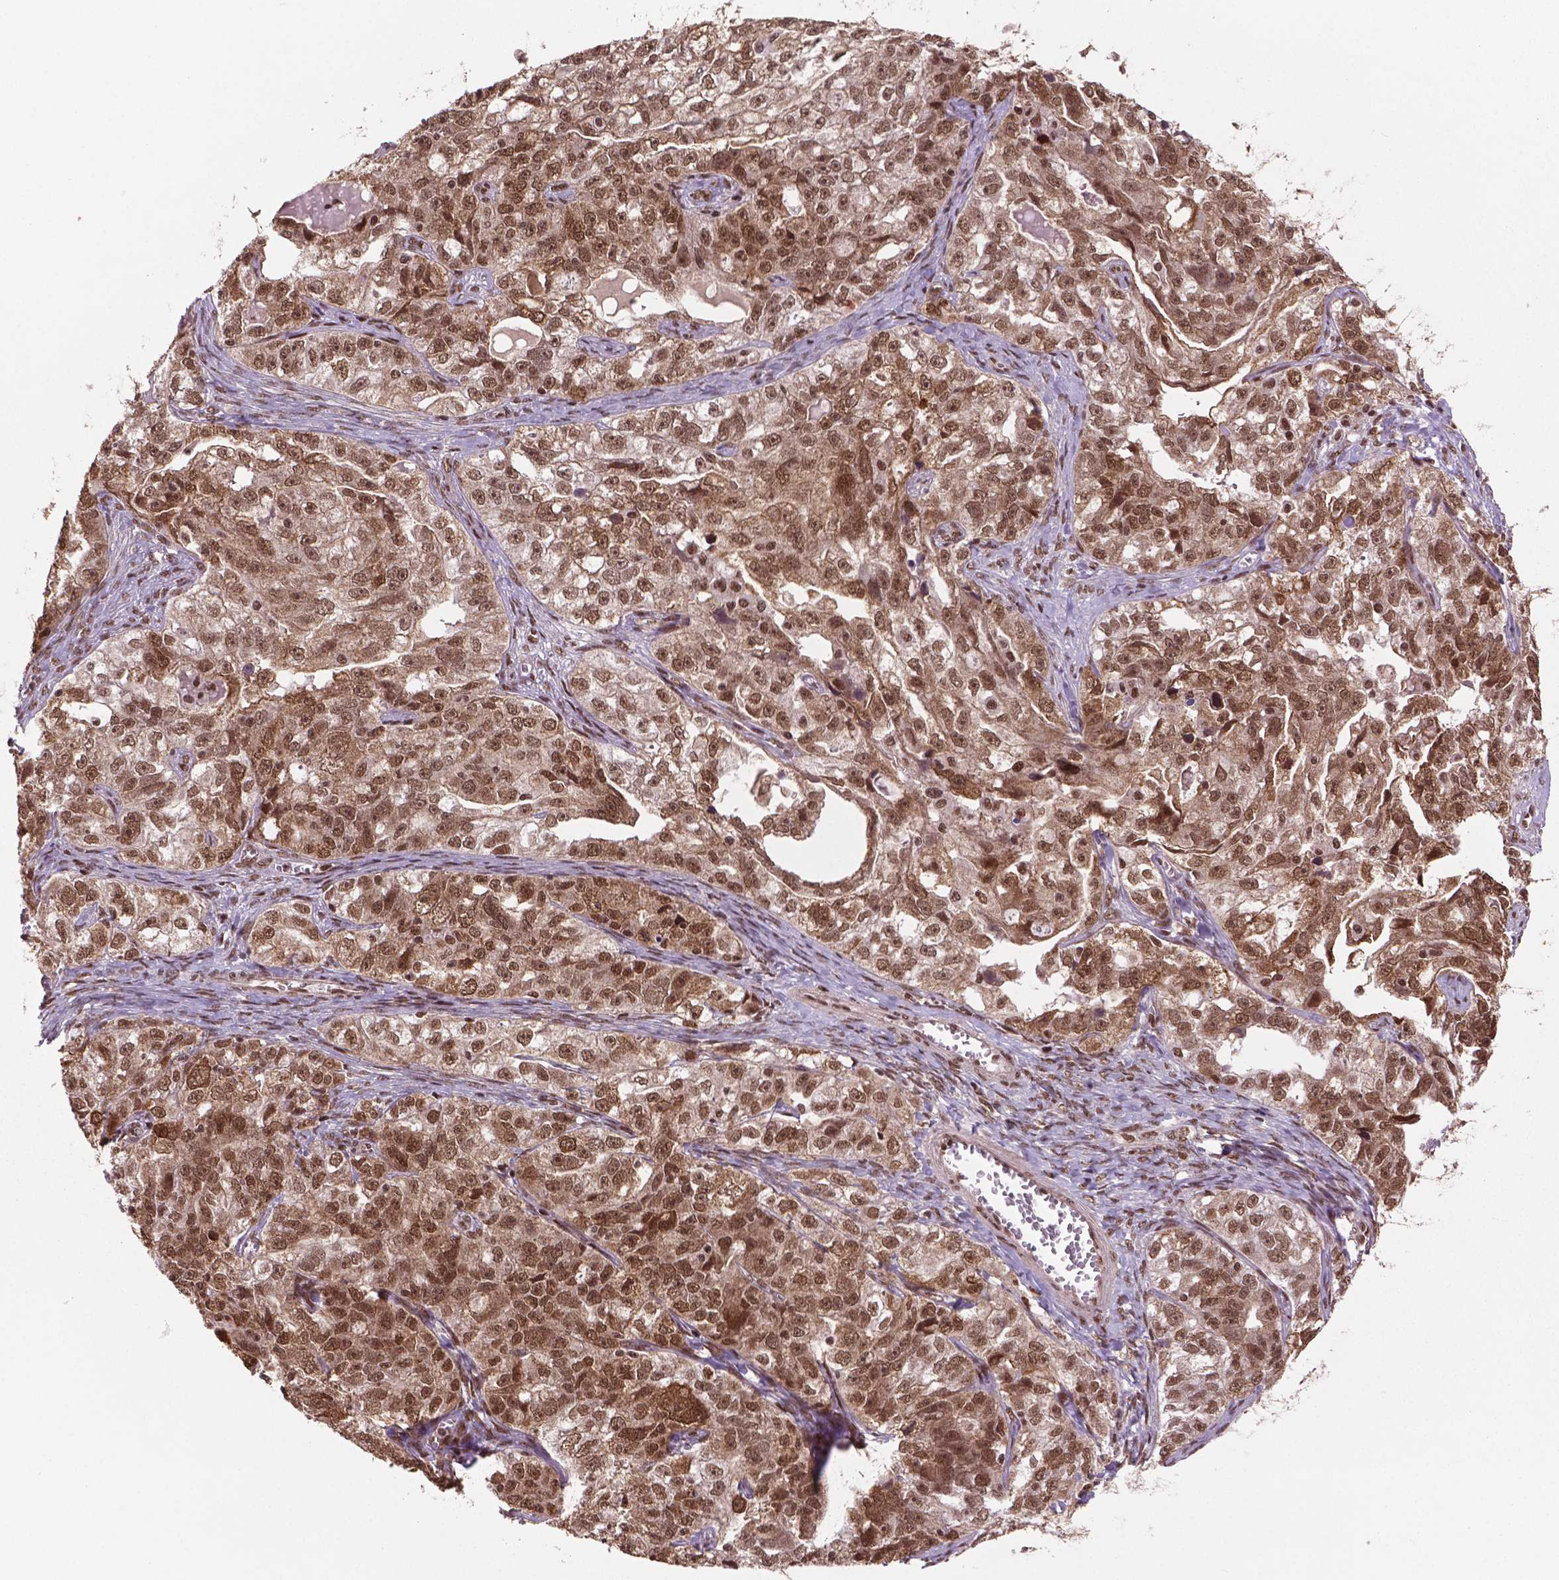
{"staining": {"intensity": "strong", "quantity": ">75%", "location": "nuclear"}, "tissue": "ovarian cancer", "cell_type": "Tumor cells", "image_type": "cancer", "snomed": [{"axis": "morphology", "description": "Cystadenocarcinoma, serous, NOS"}, {"axis": "topography", "description": "Ovary"}], "caption": "Human serous cystadenocarcinoma (ovarian) stained with a brown dye demonstrates strong nuclear positive positivity in about >75% of tumor cells.", "gene": "SIRT6", "patient": {"sex": "female", "age": 51}}